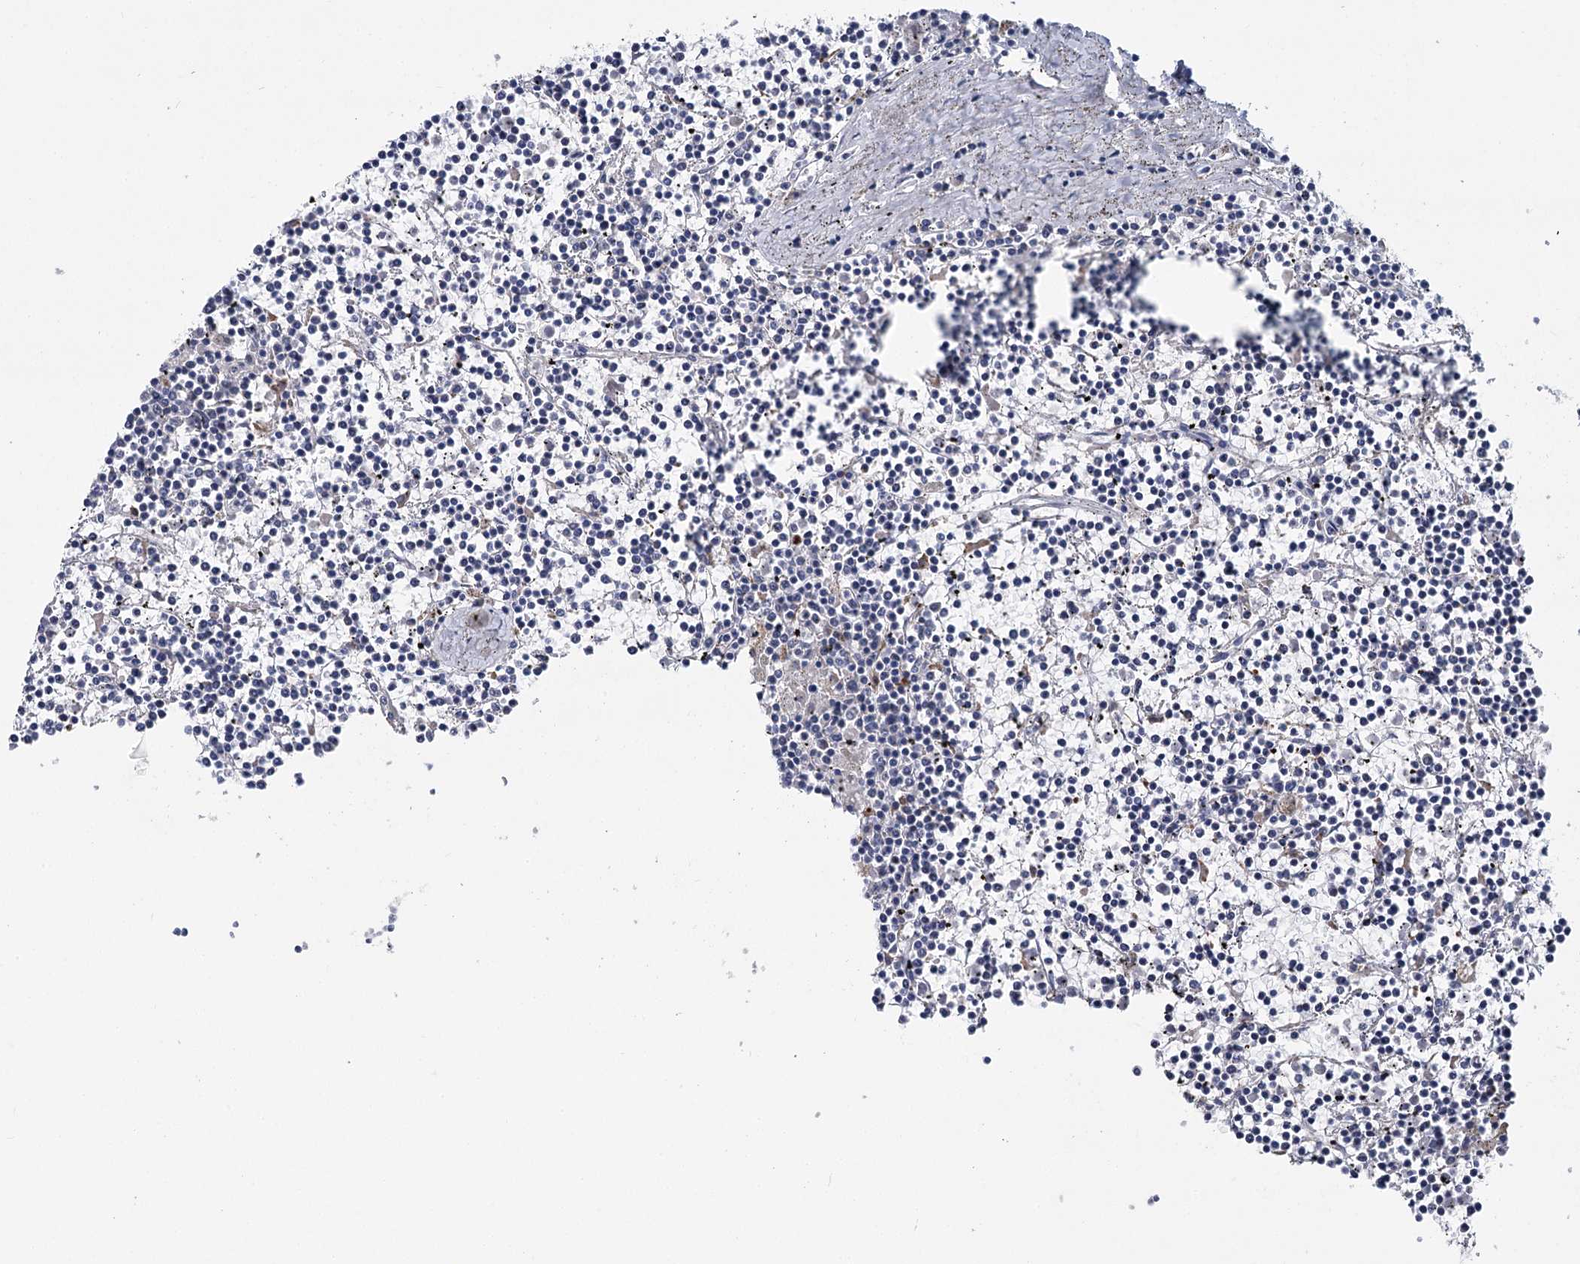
{"staining": {"intensity": "negative", "quantity": "none", "location": "none"}, "tissue": "lymphoma", "cell_type": "Tumor cells", "image_type": "cancer", "snomed": [{"axis": "morphology", "description": "Malignant lymphoma, non-Hodgkin's type, Low grade"}, {"axis": "topography", "description": "Spleen"}], "caption": "Immunohistochemical staining of human malignant lymphoma, non-Hodgkin's type (low-grade) exhibits no significant positivity in tumor cells. (Immunohistochemistry, brightfield microscopy, high magnification).", "gene": "ANKRD16", "patient": {"sex": "female", "age": 19}}